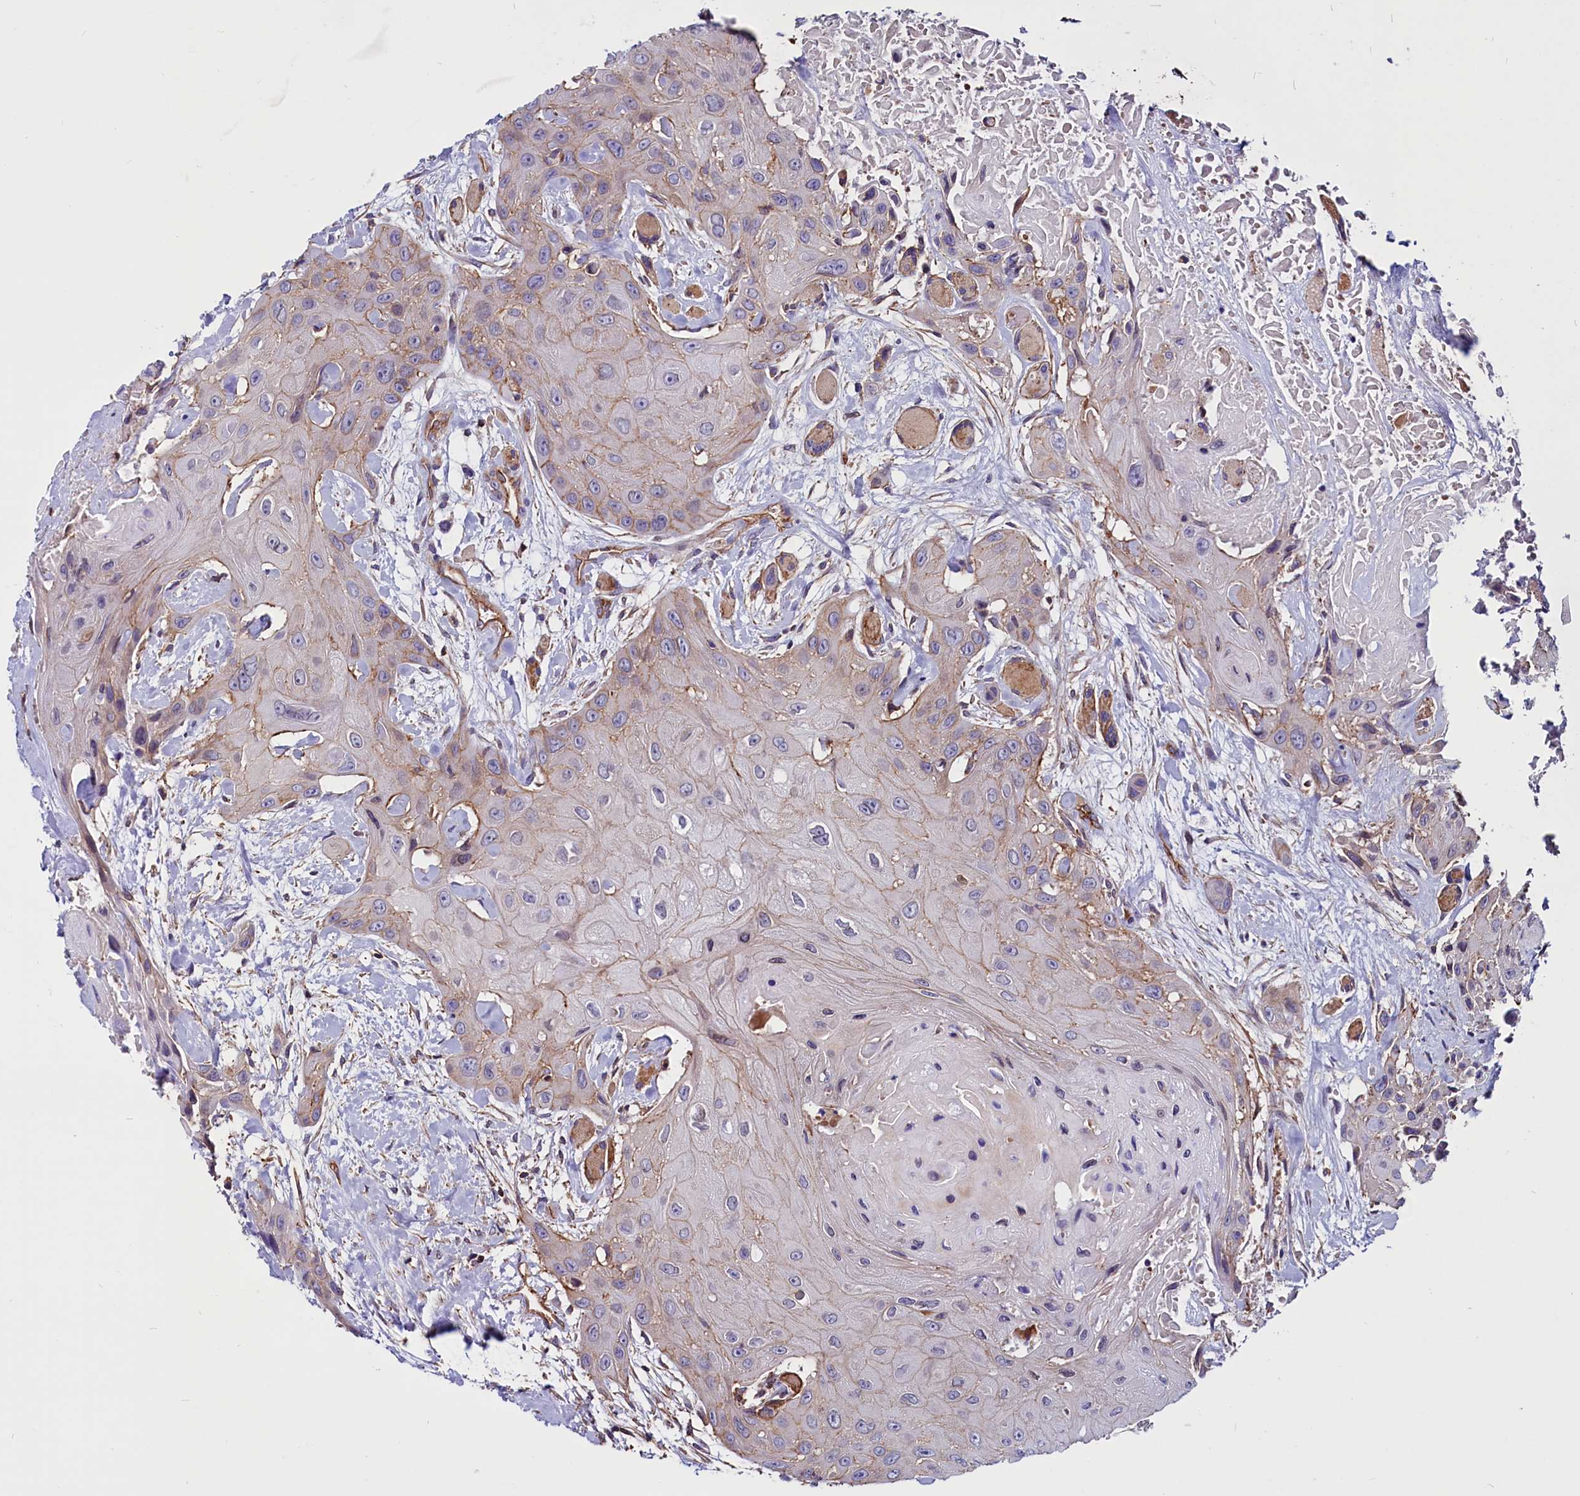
{"staining": {"intensity": "moderate", "quantity": "<25%", "location": "cytoplasmic/membranous"}, "tissue": "head and neck cancer", "cell_type": "Tumor cells", "image_type": "cancer", "snomed": [{"axis": "morphology", "description": "Squamous cell carcinoma, NOS"}, {"axis": "topography", "description": "Head-Neck"}], "caption": "Head and neck cancer tissue demonstrates moderate cytoplasmic/membranous expression in approximately <25% of tumor cells", "gene": "ZNF749", "patient": {"sex": "male", "age": 81}}